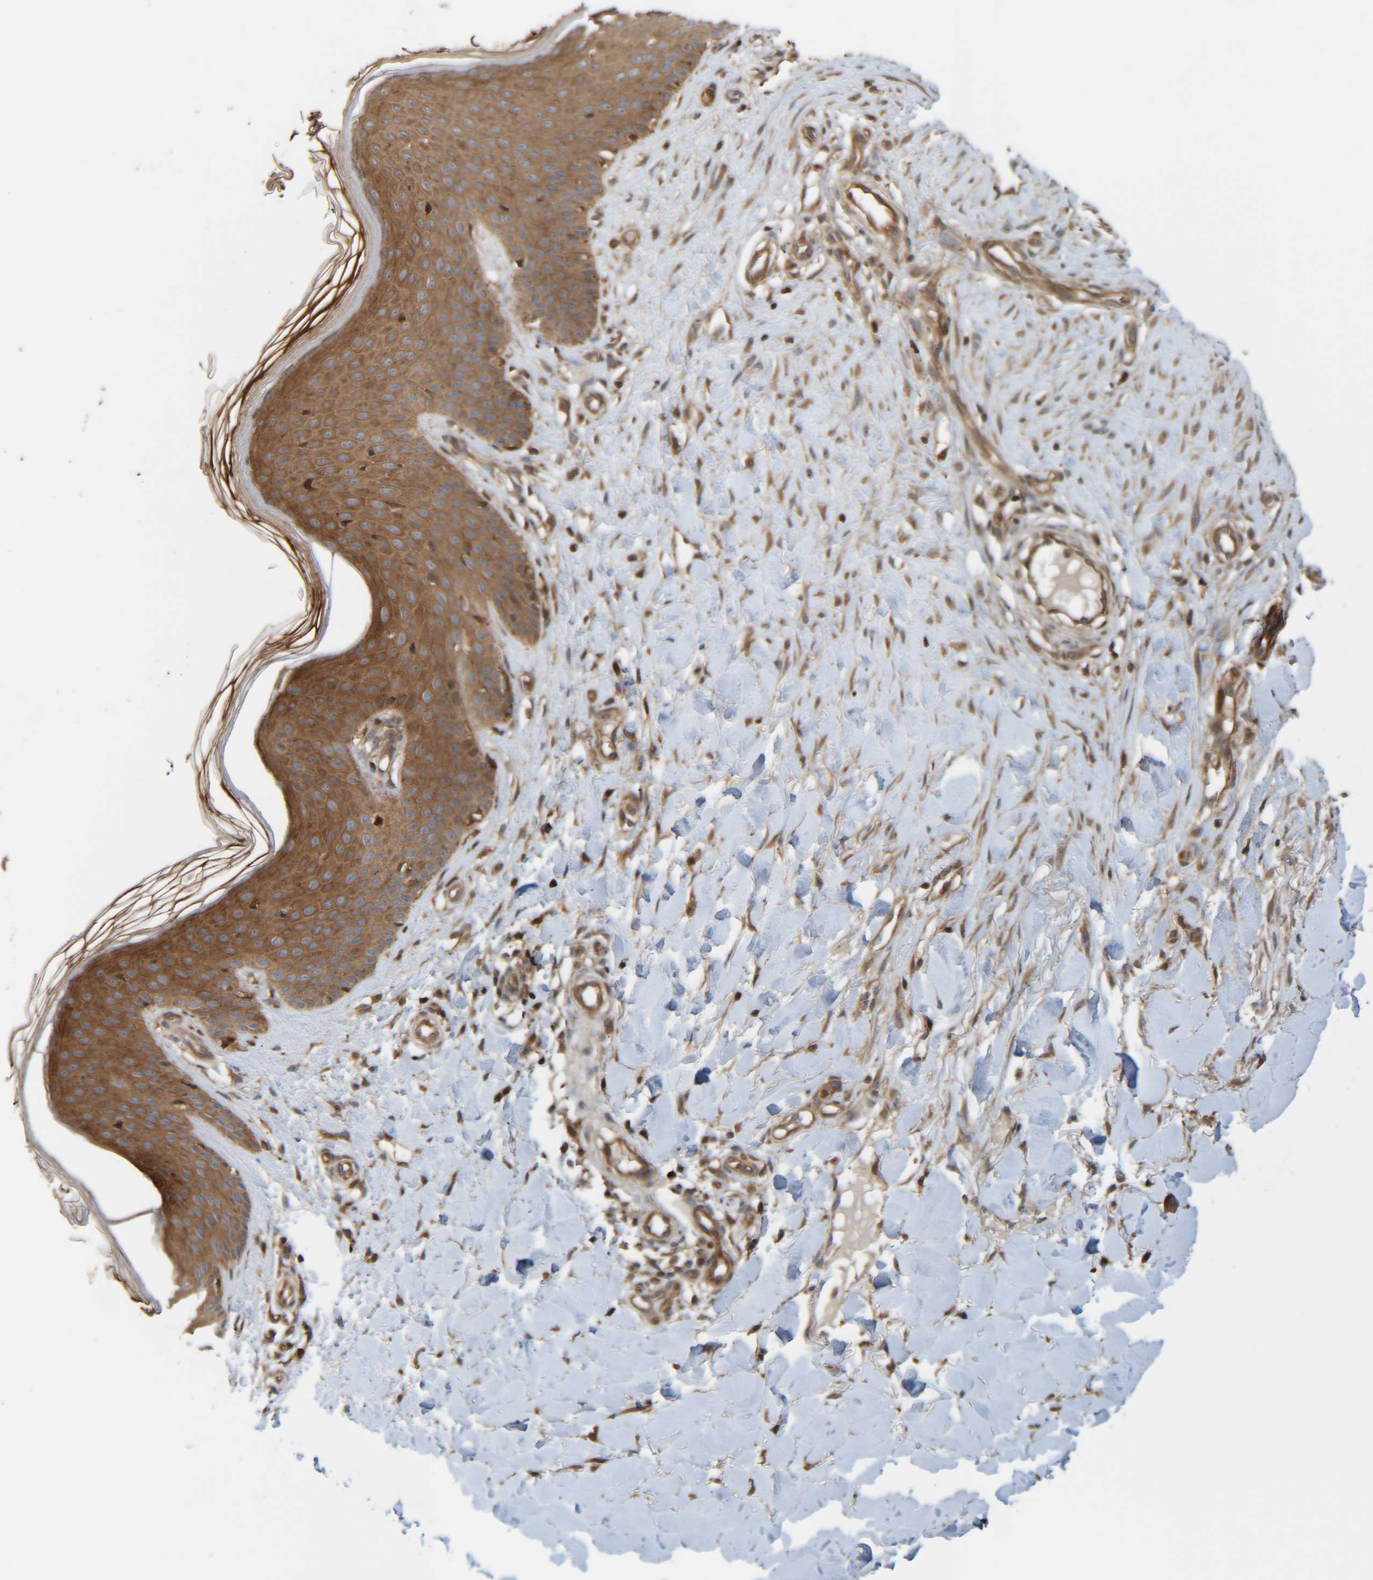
{"staining": {"intensity": "moderate", "quantity": ">75%", "location": "cytoplasmic/membranous"}, "tissue": "skin", "cell_type": "Fibroblasts", "image_type": "normal", "snomed": [{"axis": "morphology", "description": "Normal tissue, NOS"}, {"axis": "topography", "description": "Skin"}], "caption": "Skin stained with DAB (3,3'-diaminobenzidine) immunohistochemistry shows medium levels of moderate cytoplasmic/membranous staining in approximately >75% of fibroblasts.", "gene": "CCDC57", "patient": {"sex": "male", "age": 41}}